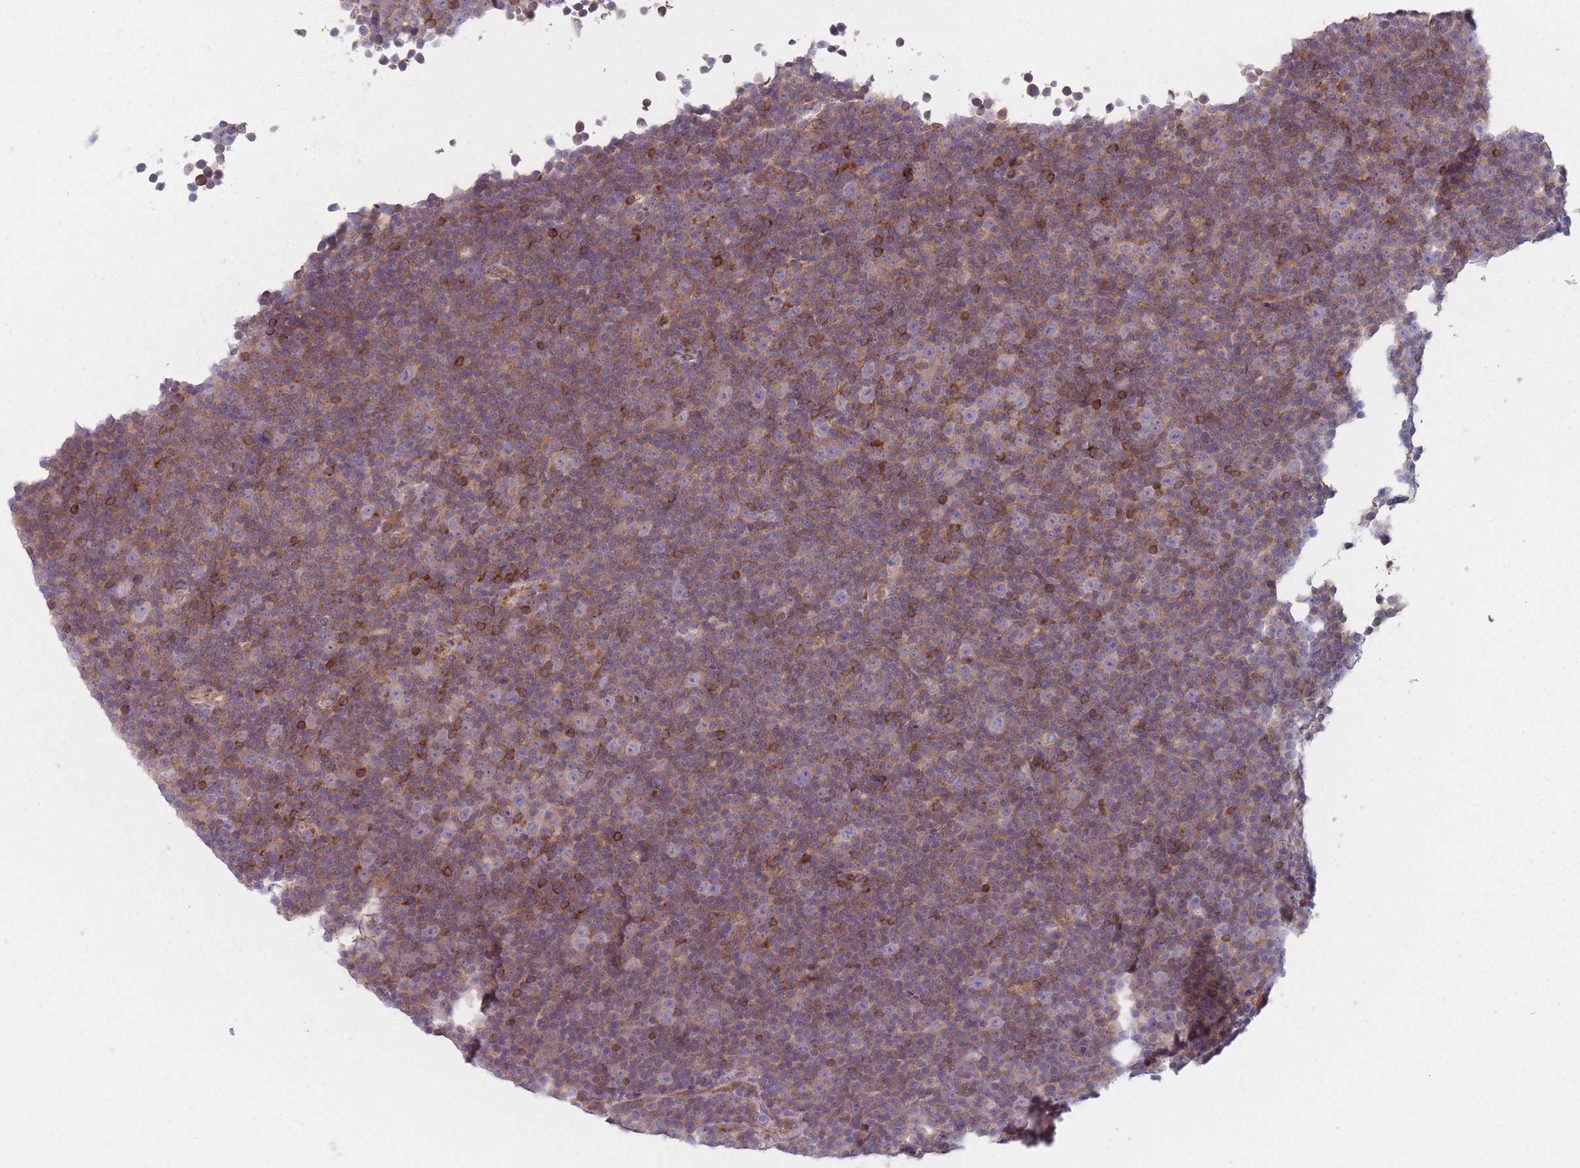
{"staining": {"intensity": "moderate", "quantity": "25%-75%", "location": "cytoplasmic/membranous"}, "tissue": "lymphoma", "cell_type": "Tumor cells", "image_type": "cancer", "snomed": [{"axis": "morphology", "description": "Malignant lymphoma, non-Hodgkin's type, Low grade"}, {"axis": "topography", "description": "Lymph node"}], "caption": "Lymphoma stained with a brown dye shows moderate cytoplasmic/membranous positive expression in approximately 25%-75% of tumor cells.", "gene": "HSBP1L1", "patient": {"sex": "female", "age": 67}}